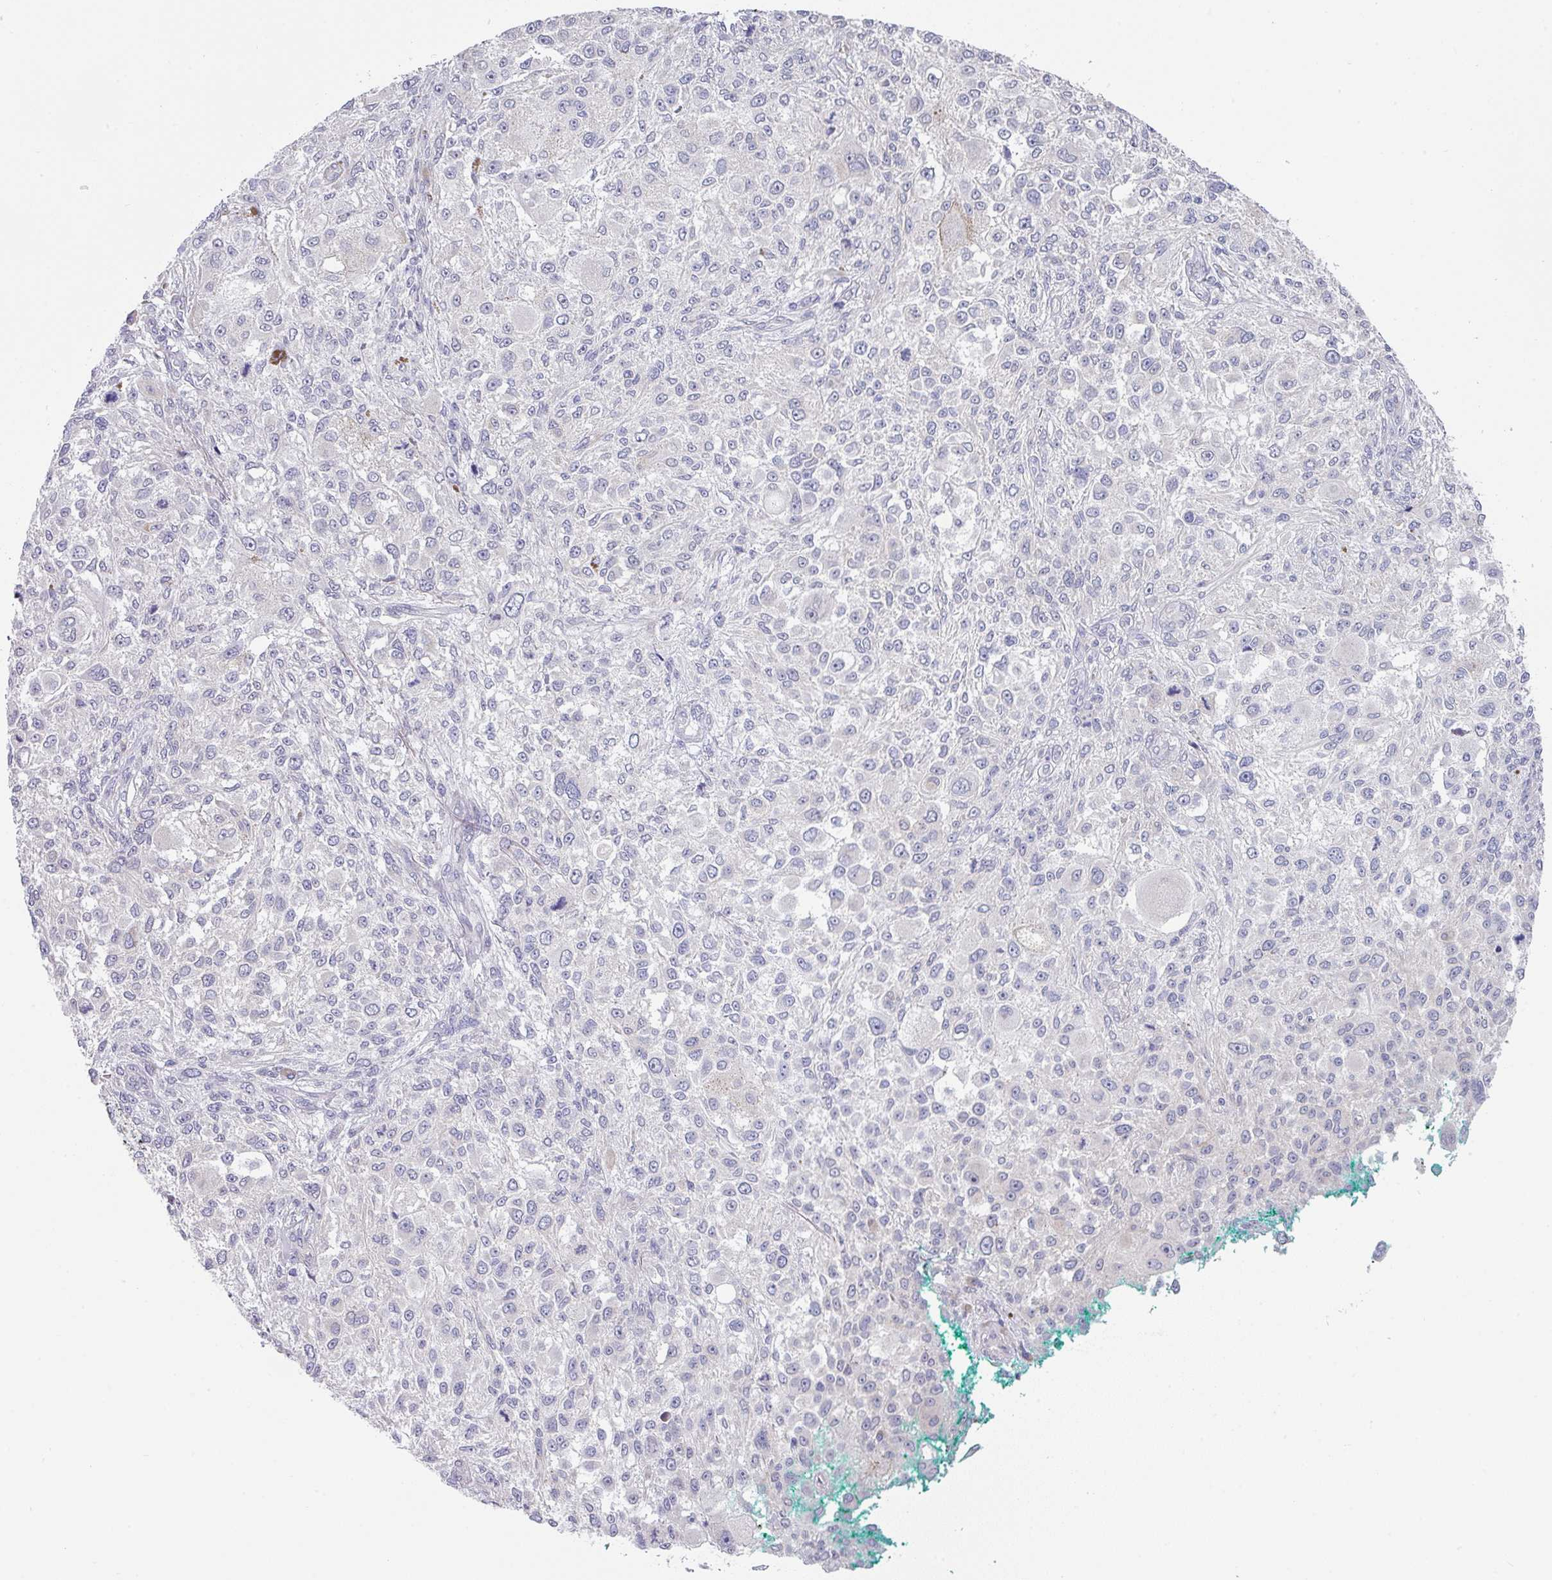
{"staining": {"intensity": "negative", "quantity": "none", "location": "none"}, "tissue": "melanoma", "cell_type": "Tumor cells", "image_type": "cancer", "snomed": [{"axis": "morphology", "description": "Necrosis, NOS"}, {"axis": "morphology", "description": "Malignant melanoma, NOS"}, {"axis": "topography", "description": "Skin"}], "caption": "Histopathology image shows no protein staining in tumor cells of melanoma tissue.", "gene": "TMED5", "patient": {"sex": "female", "age": 87}}